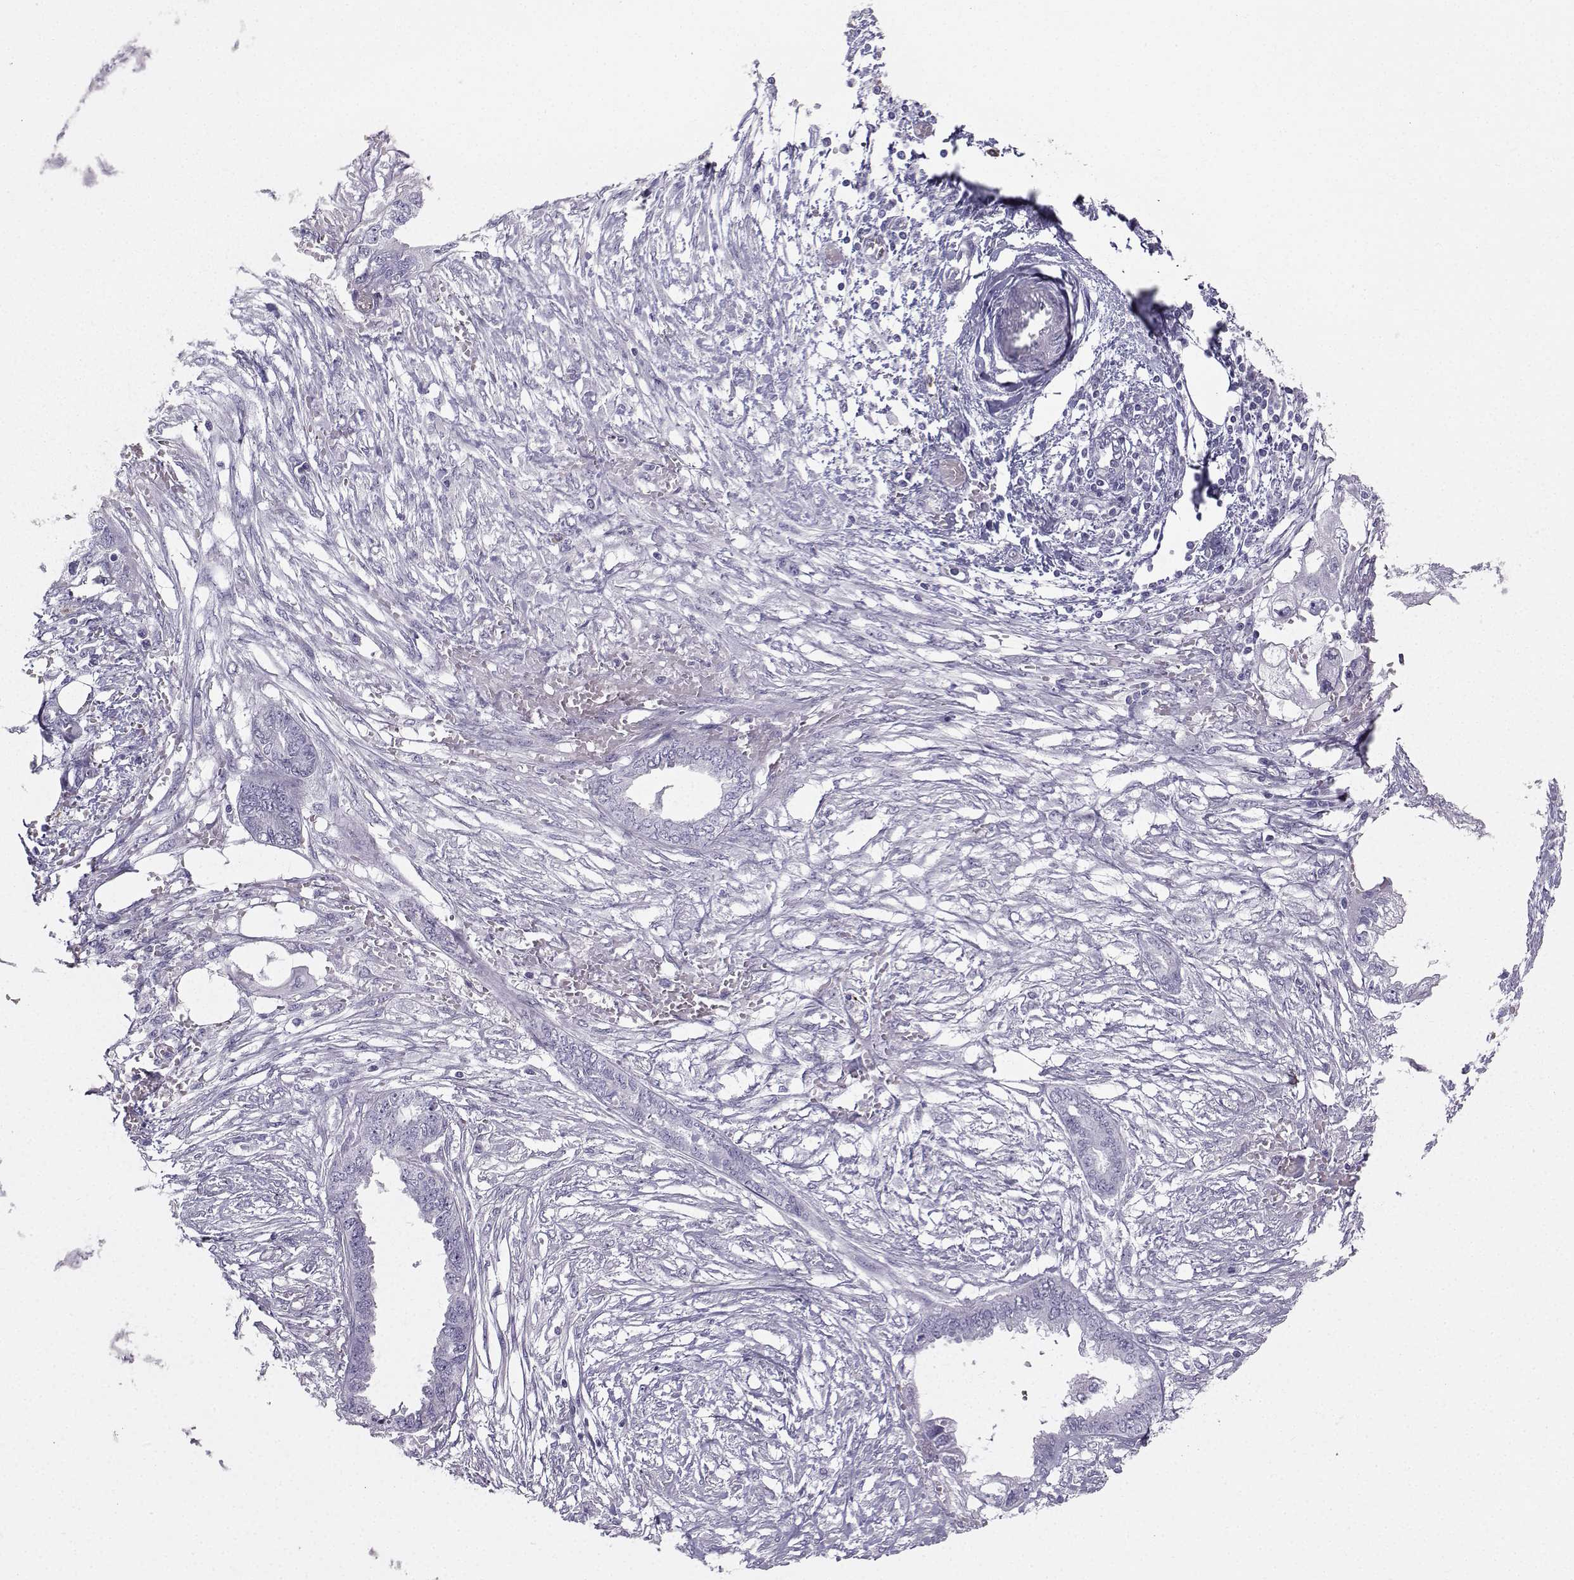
{"staining": {"intensity": "negative", "quantity": "none", "location": "none"}, "tissue": "endometrial cancer", "cell_type": "Tumor cells", "image_type": "cancer", "snomed": [{"axis": "morphology", "description": "Adenocarcinoma, NOS"}, {"axis": "morphology", "description": "Adenocarcinoma, metastatic, NOS"}, {"axis": "topography", "description": "Adipose tissue"}, {"axis": "topography", "description": "Endometrium"}], "caption": "Protein analysis of endometrial cancer (adenocarcinoma) exhibits no significant staining in tumor cells.", "gene": "IQCD", "patient": {"sex": "female", "age": 67}}